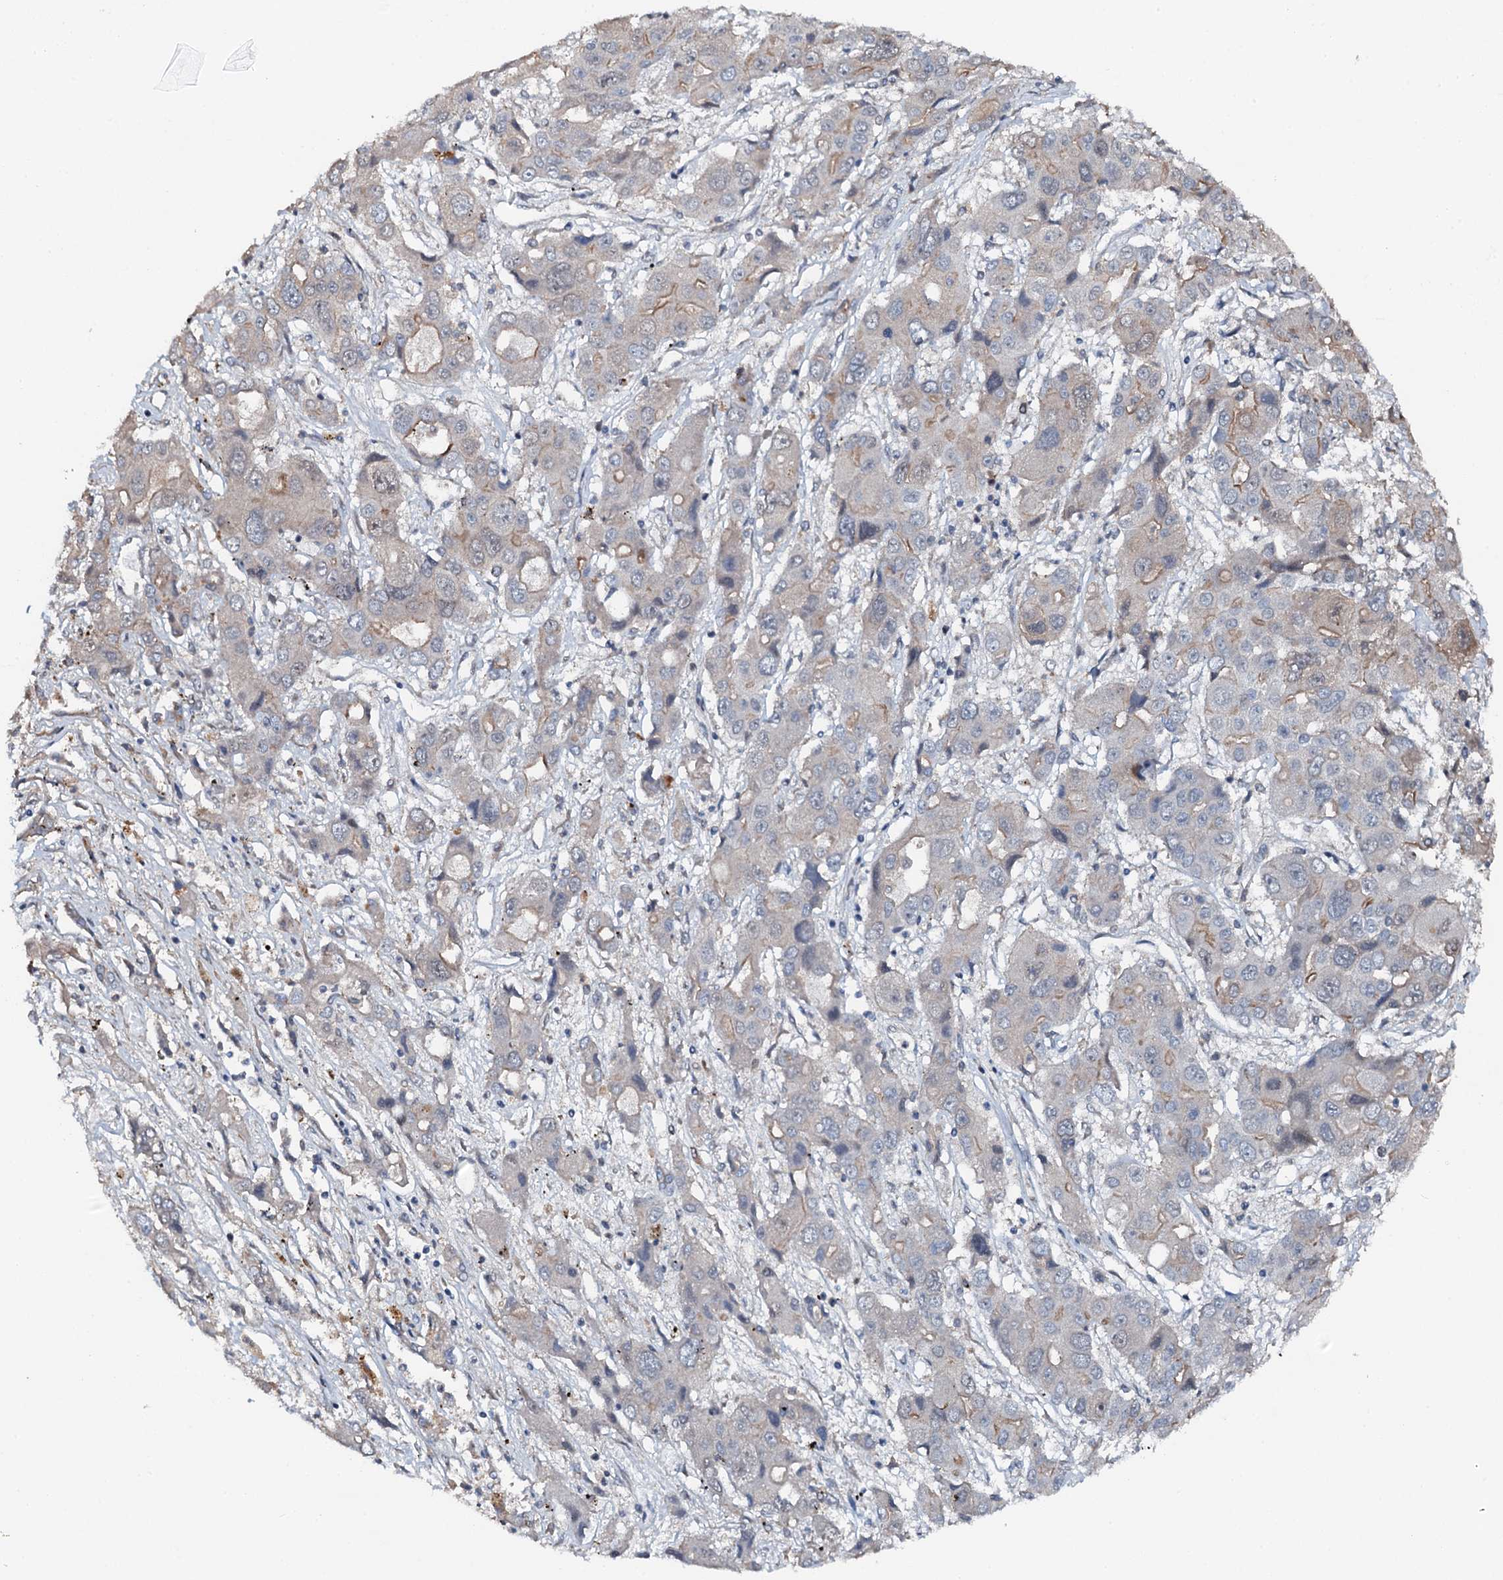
{"staining": {"intensity": "negative", "quantity": "none", "location": "none"}, "tissue": "liver cancer", "cell_type": "Tumor cells", "image_type": "cancer", "snomed": [{"axis": "morphology", "description": "Cholangiocarcinoma"}, {"axis": "topography", "description": "Liver"}], "caption": "Liver cancer was stained to show a protein in brown. There is no significant staining in tumor cells. The staining was performed using DAB (3,3'-diaminobenzidine) to visualize the protein expression in brown, while the nuclei were stained in blue with hematoxylin (Magnification: 20x).", "gene": "FLYWCH1", "patient": {"sex": "male", "age": 67}}